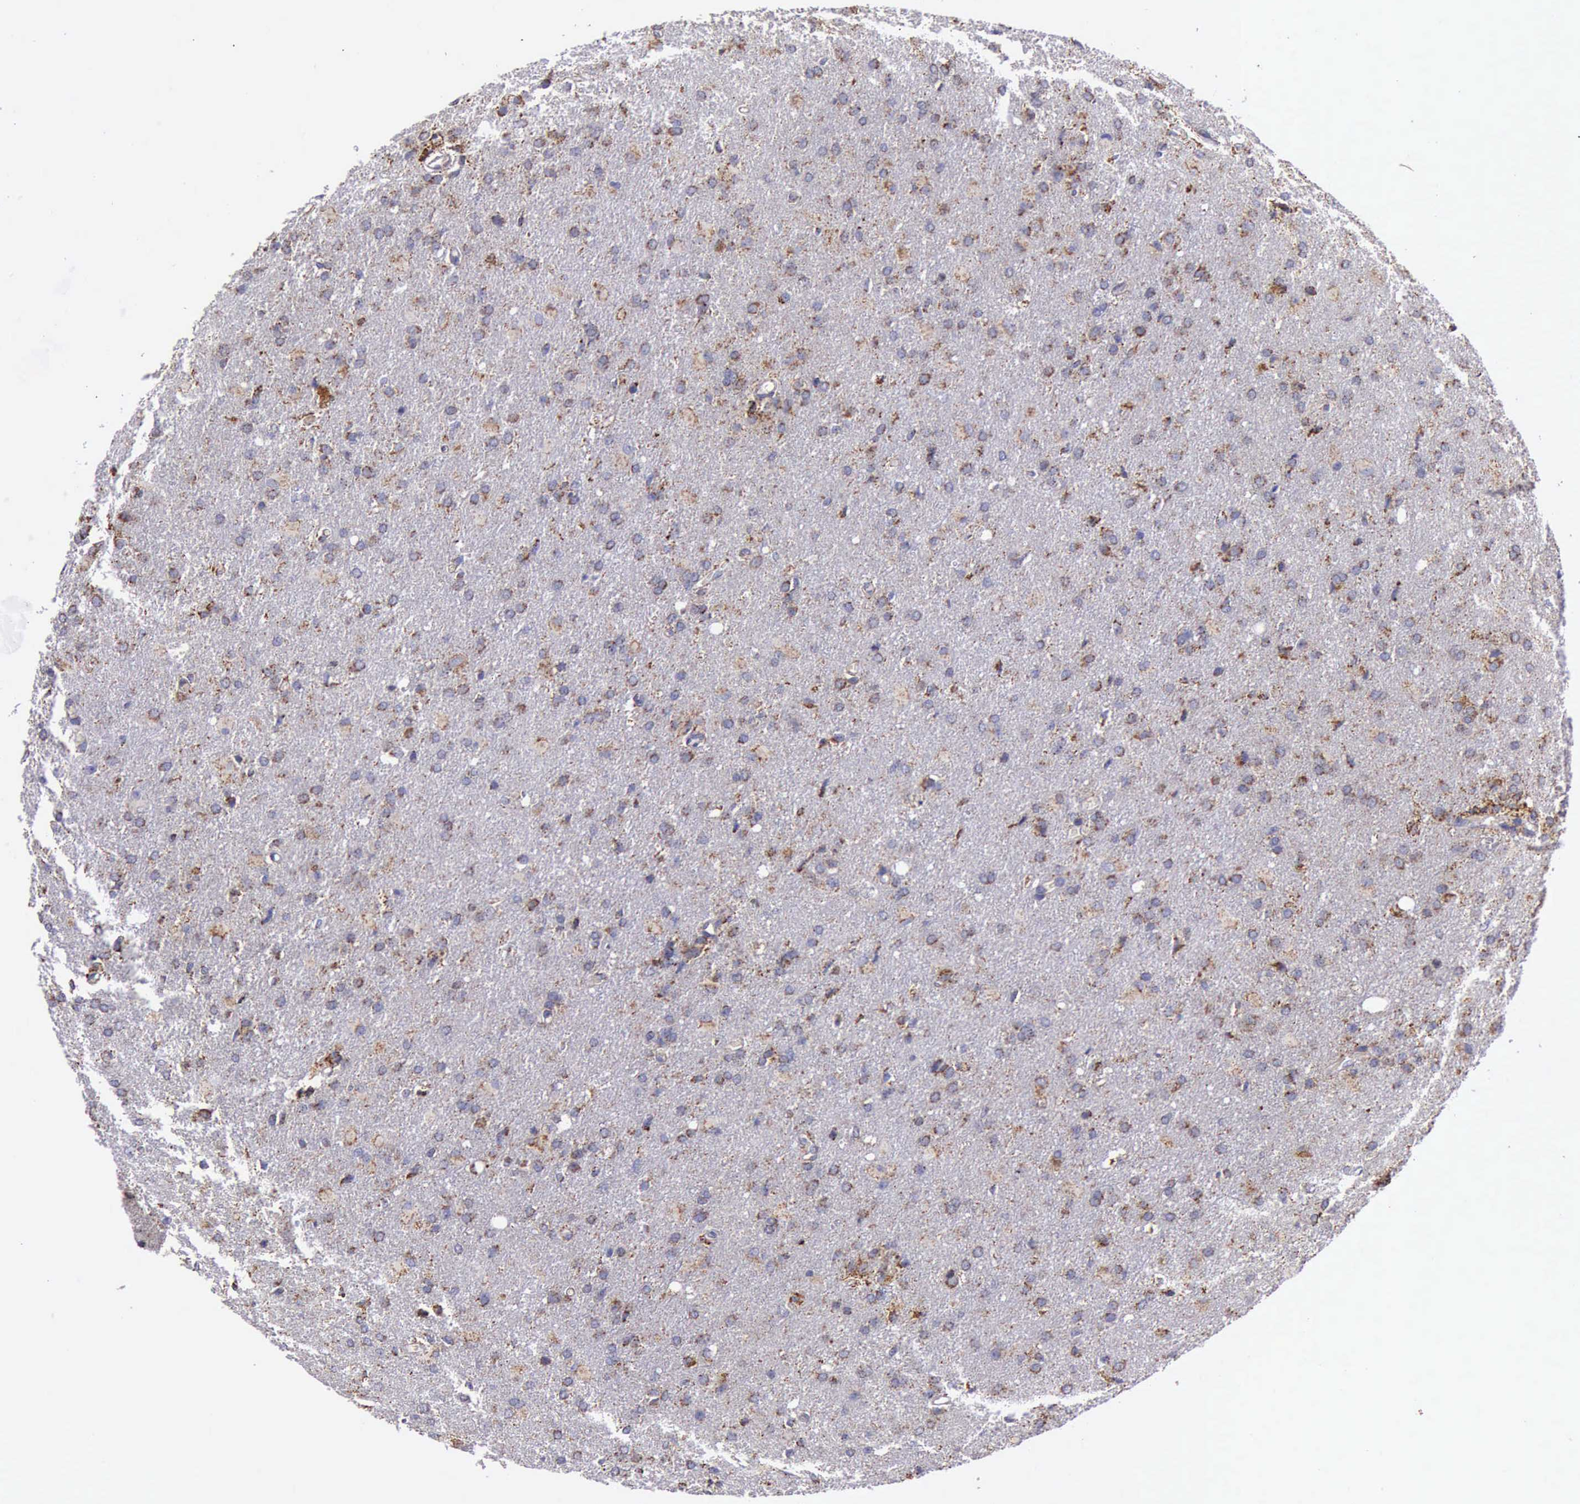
{"staining": {"intensity": "moderate", "quantity": "25%-75%", "location": "cytoplasmic/membranous"}, "tissue": "glioma", "cell_type": "Tumor cells", "image_type": "cancer", "snomed": [{"axis": "morphology", "description": "Glioma, malignant, High grade"}, {"axis": "topography", "description": "Brain"}], "caption": "Immunohistochemical staining of human glioma shows medium levels of moderate cytoplasmic/membranous protein staining in about 25%-75% of tumor cells. (Brightfield microscopy of DAB IHC at high magnification).", "gene": "TXN2", "patient": {"sex": "male", "age": 68}}